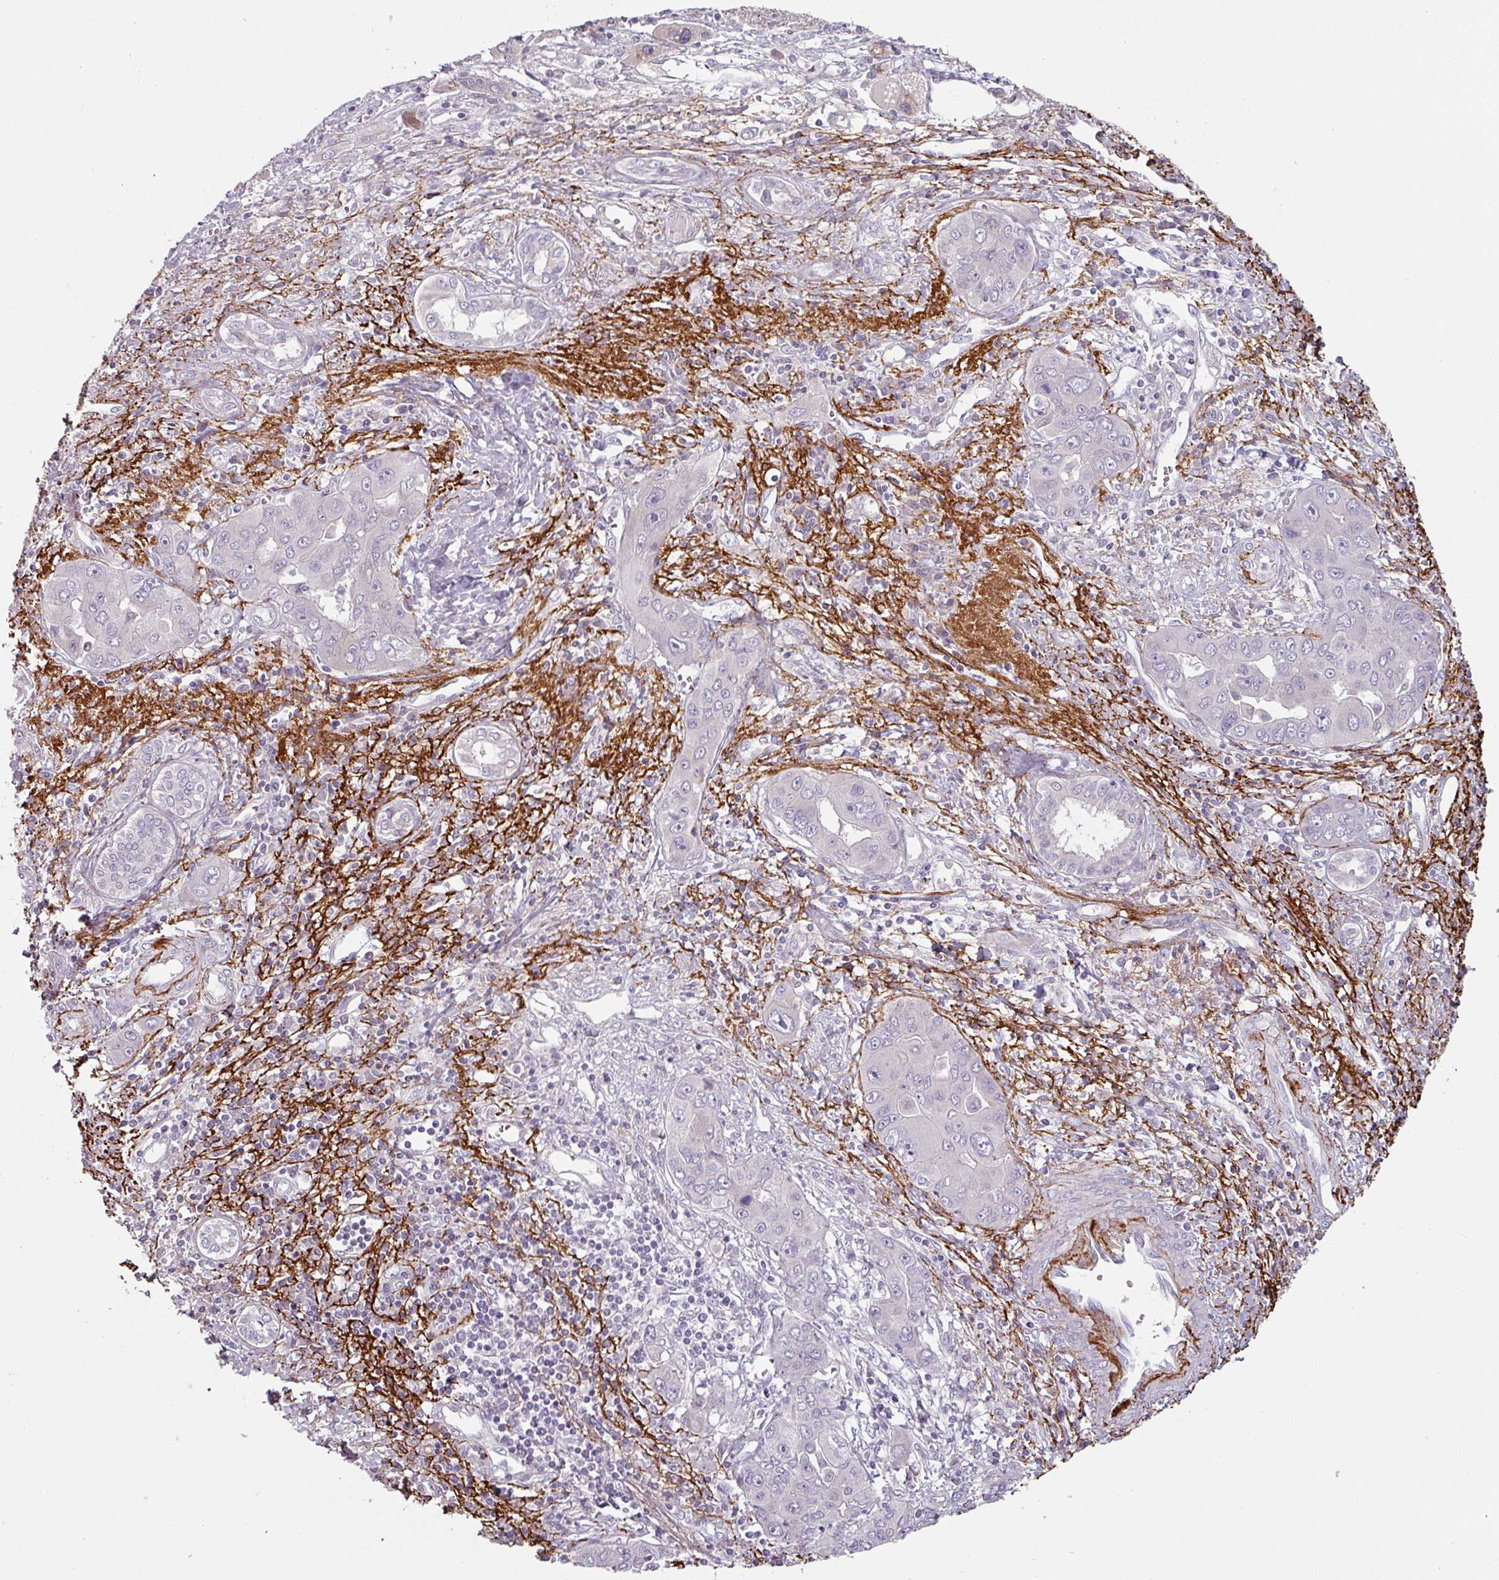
{"staining": {"intensity": "negative", "quantity": "none", "location": "none"}, "tissue": "liver cancer", "cell_type": "Tumor cells", "image_type": "cancer", "snomed": [{"axis": "morphology", "description": "Cholangiocarcinoma"}, {"axis": "topography", "description": "Liver"}], "caption": "Human liver cancer (cholangiocarcinoma) stained for a protein using immunohistochemistry displays no staining in tumor cells.", "gene": "MTMR14", "patient": {"sex": "male", "age": 67}}